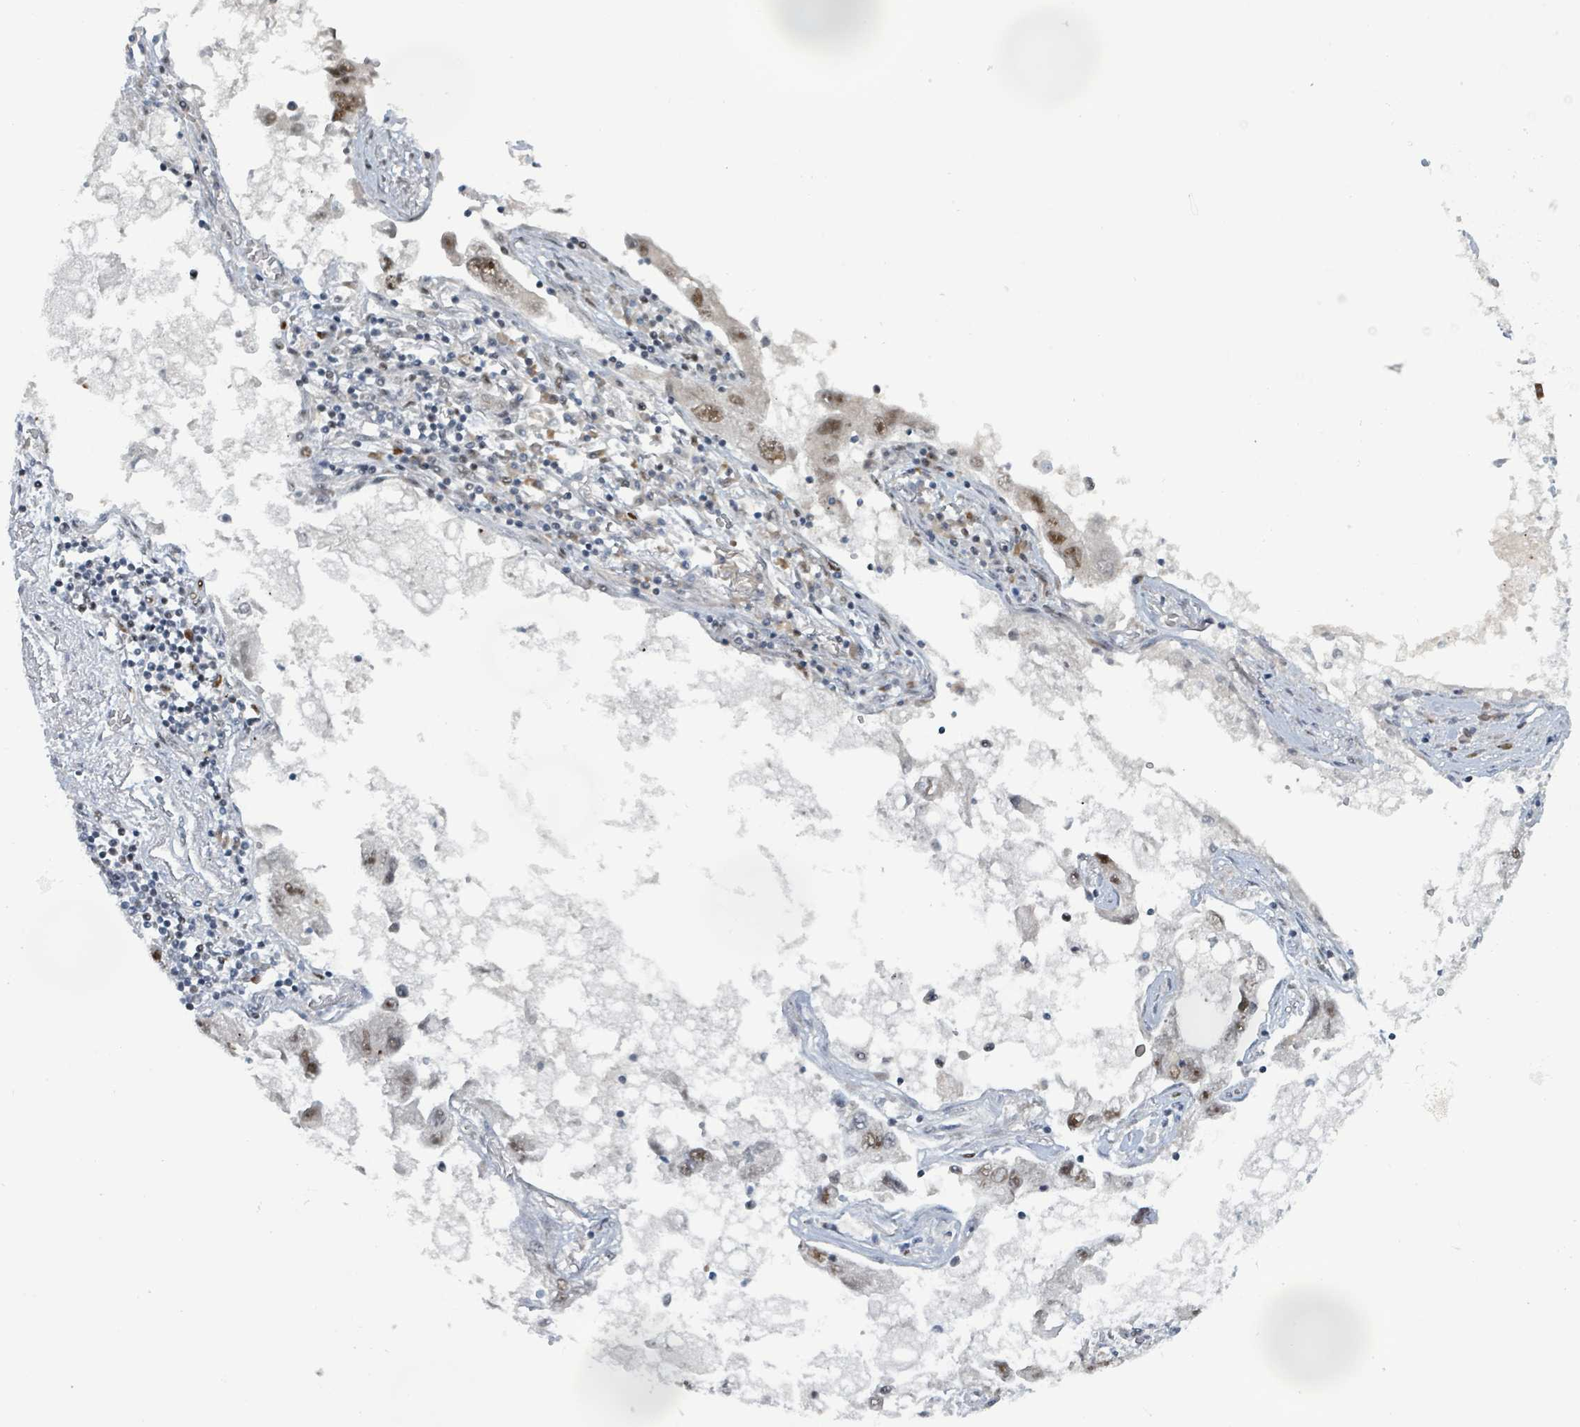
{"staining": {"intensity": "strong", "quantity": "25%-75%", "location": "nuclear"}, "tissue": "lung cancer", "cell_type": "Tumor cells", "image_type": "cancer", "snomed": [{"axis": "morphology", "description": "Adenocarcinoma, NOS"}, {"axis": "topography", "description": "Lung"}], "caption": "Protein analysis of lung adenocarcinoma tissue shows strong nuclear expression in approximately 25%-75% of tumor cells.", "gene": "KLF3", "patient": {"sex": "female", "age": 54}}